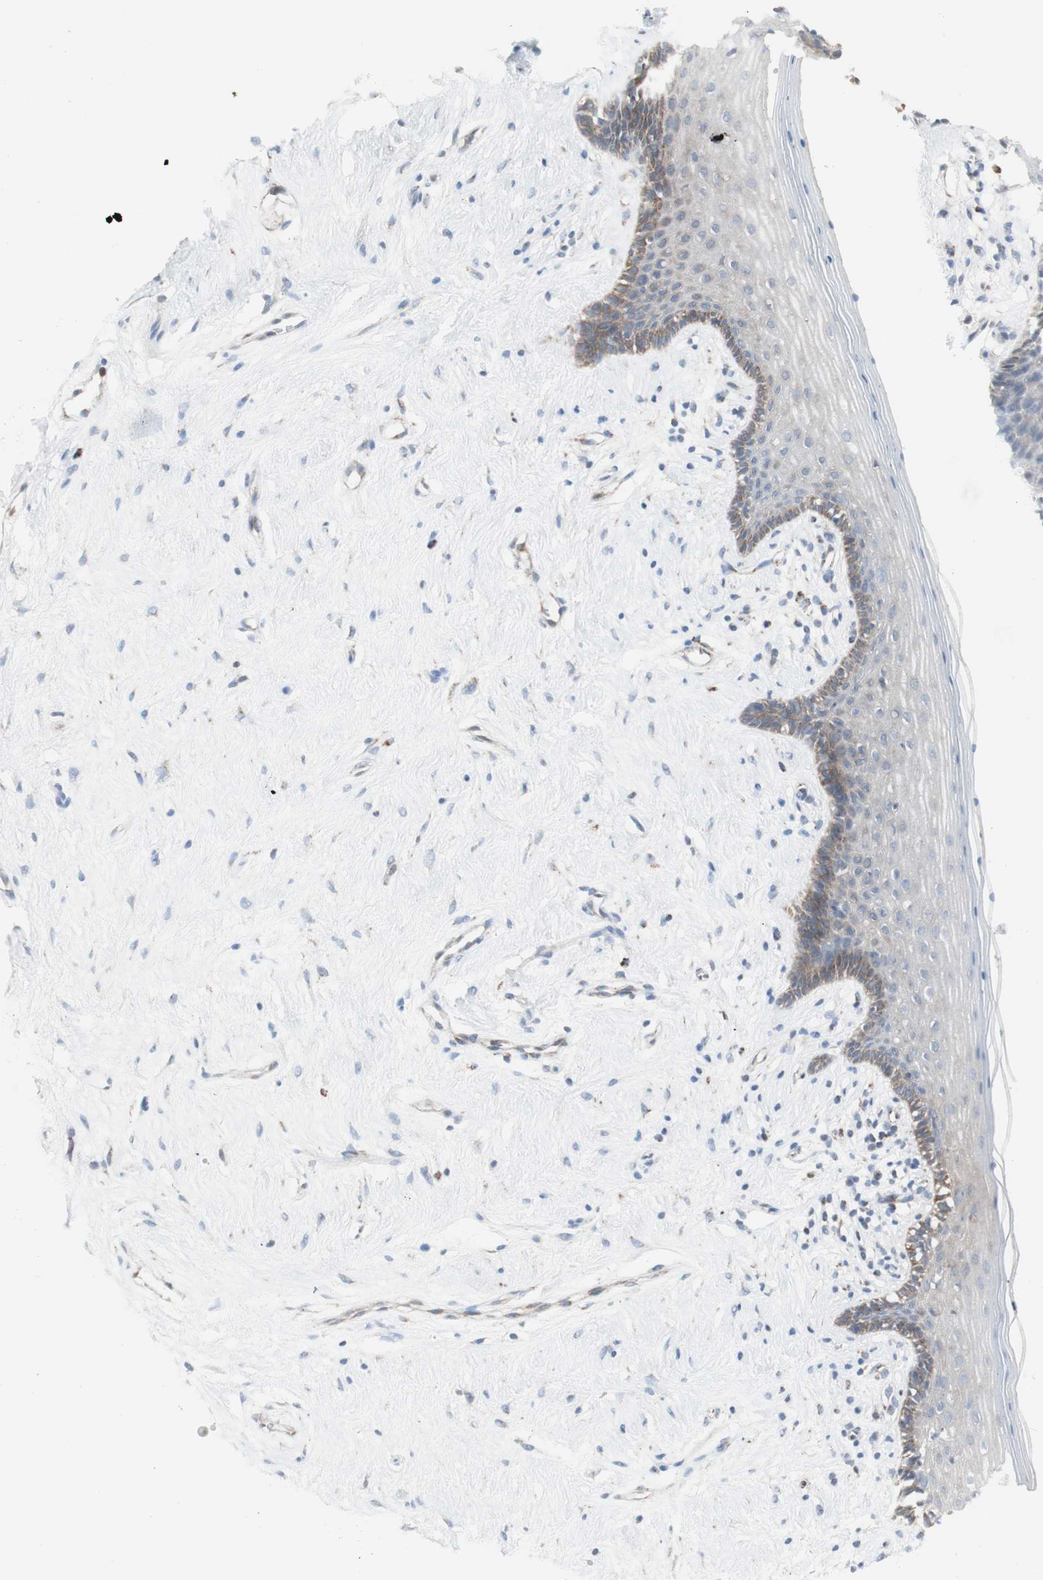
{"staining": {"intensity": "weak", "quantity": "<25%", "location": "cytoplasmic/membranous"}, "tissue": "vagina", "cell_type": "Squamous epithelial cells", "image_type": "normal", "snomed": [{"axis": "morphology", "description": "Normal tissue, NOS"}, {"axis": "topography", "description": "Vagina"}], "caption": "DAB immunohistochemical staining of benign vagina displays no significant expression in squamous epithelial cells. (Stains: DAB IHC with hematoxylin counter stain, Microscopy: brightfield microscopy at high magnification).", "gene": "C3orf52", "patient": {"sex": "female", "age": 44}}